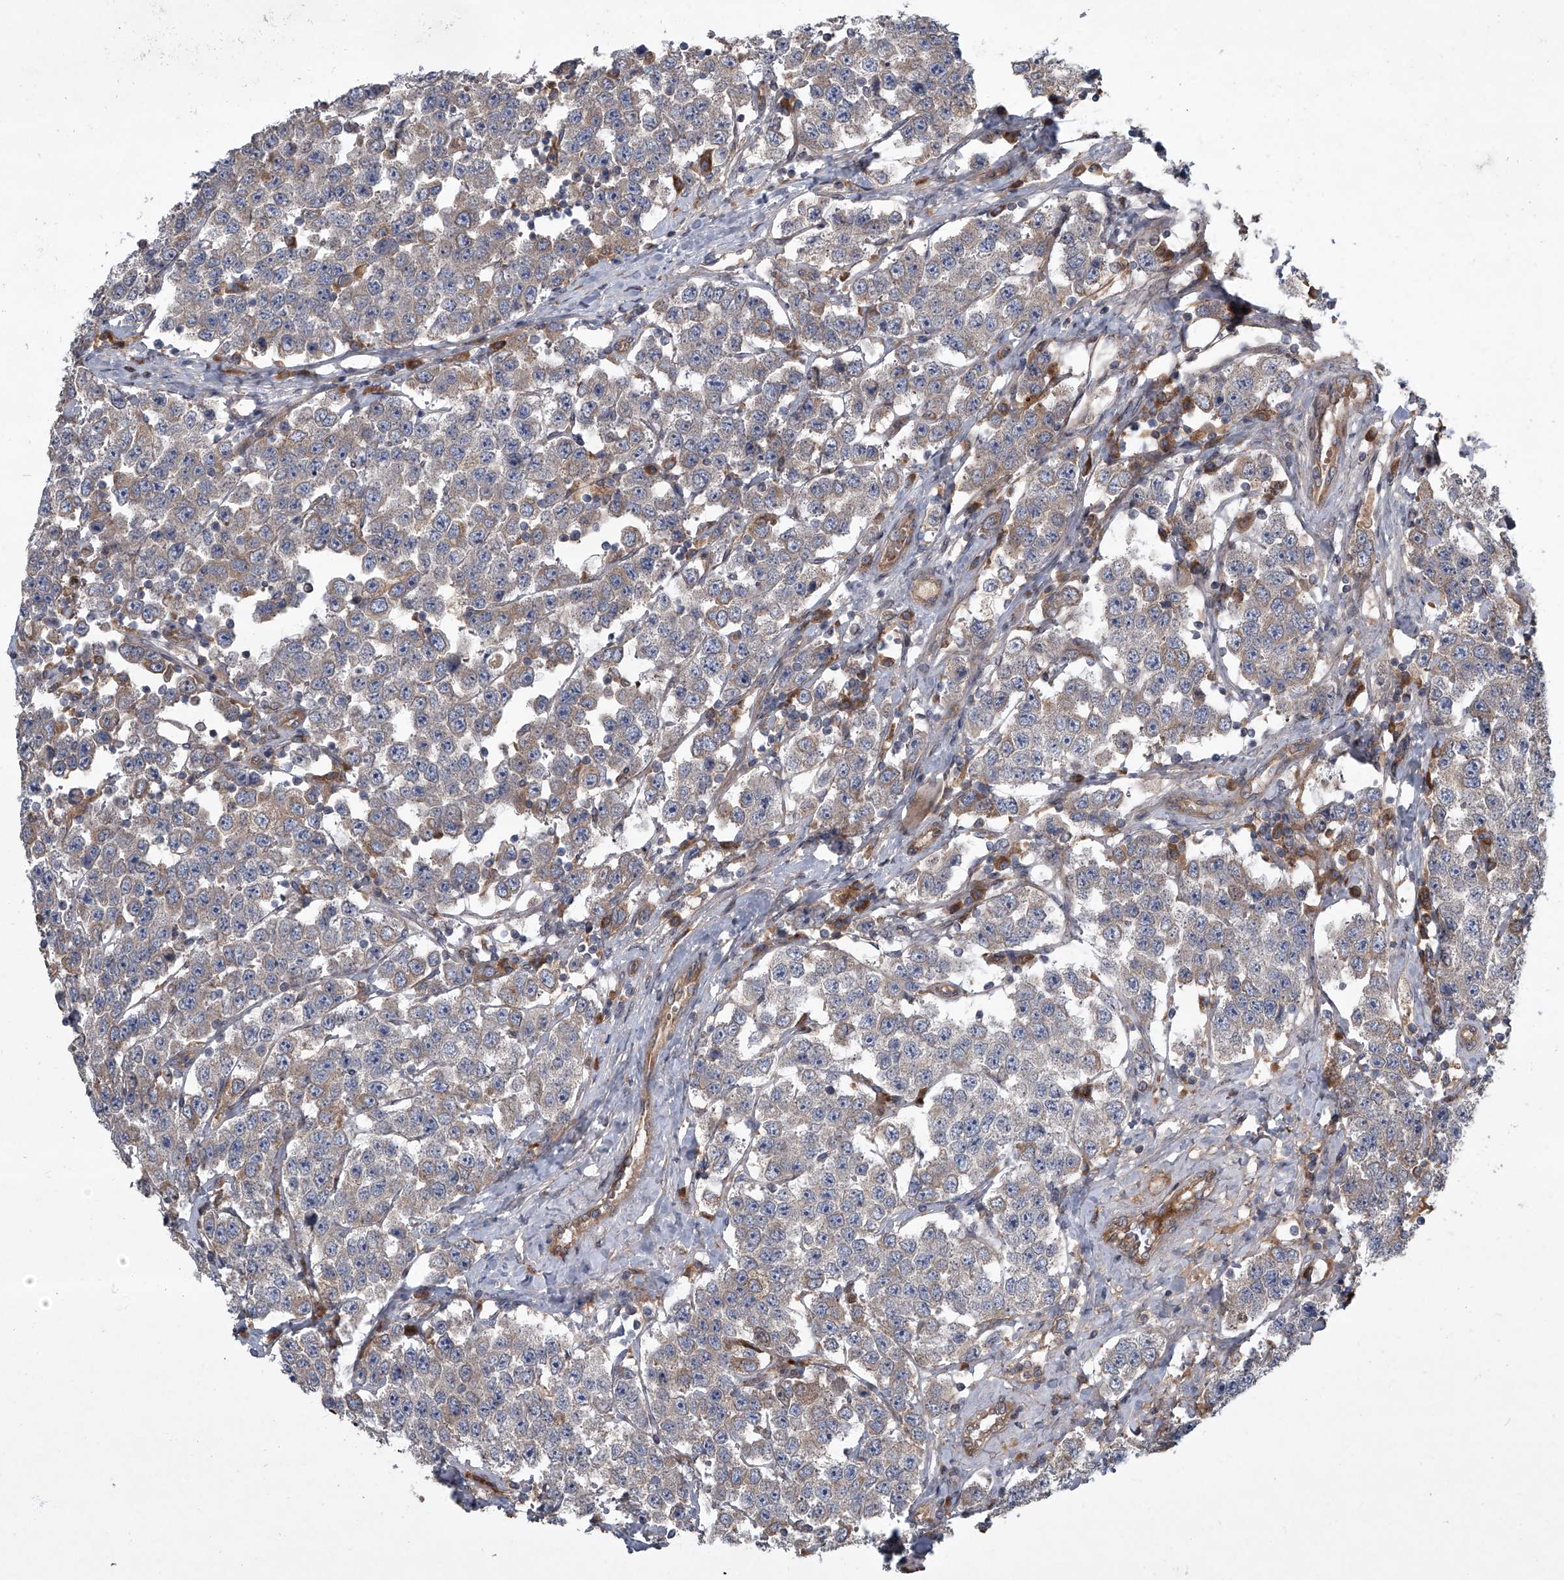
{"staining": {"intensity": "weak", "quantity": "<25%", "location": "cytoplasmic/membranous"}, "tissue": "testis cancer", "cell_type": "Tumor cells", "image_type": "cancer", "snomed": [{"axis": "morphology", "description": "Seminoma, NOS"}, {"axis": "topography", "description": "Testis"}], "caption": "This is an immunohistochemistry (IHC) photomicrograph of human seminoma (testis). There is no expression in tumor cells.", "gene": "EVA1C", "patient": {"sex": "male", "age": 28}}